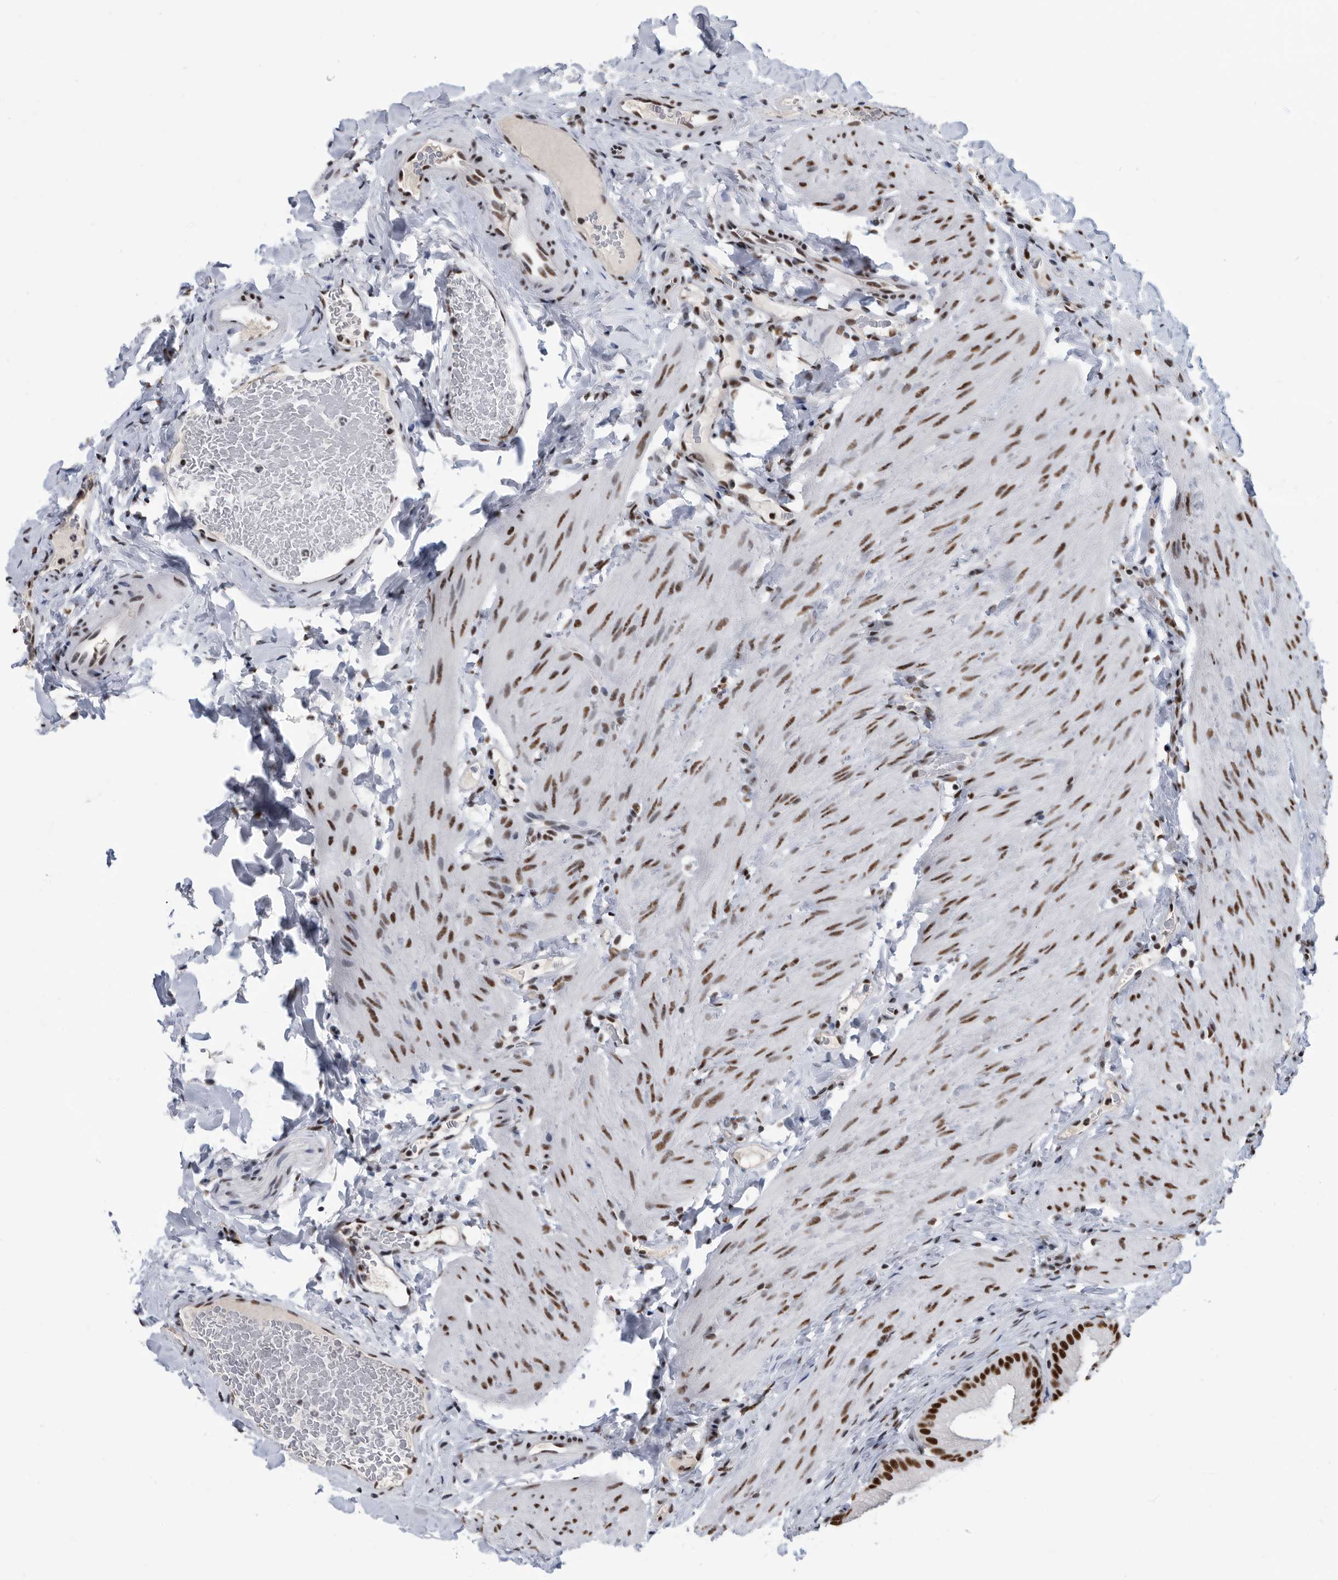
{"staining": {"intensity": "strong", "quantity": ">75%", "location": "nuclear"}, "tissue": "gallbladder", "cell_type": "Glandular cells", "image_type": "normal", "snomed": [{"axis": "morphology", "description": "Normal tissue, NOS"}, {"axis": "topography", "description": "Gallbladder"}], "caption": "Protein staining demonstrates strong nuclear expression in approximately >75% of glandular cells in normal gallbladder. The protein of interest is shown in brown color, while the nuclei are stained blue.", "gene": "SF3A1", "patient": {"sex": "female", "age": 30}}